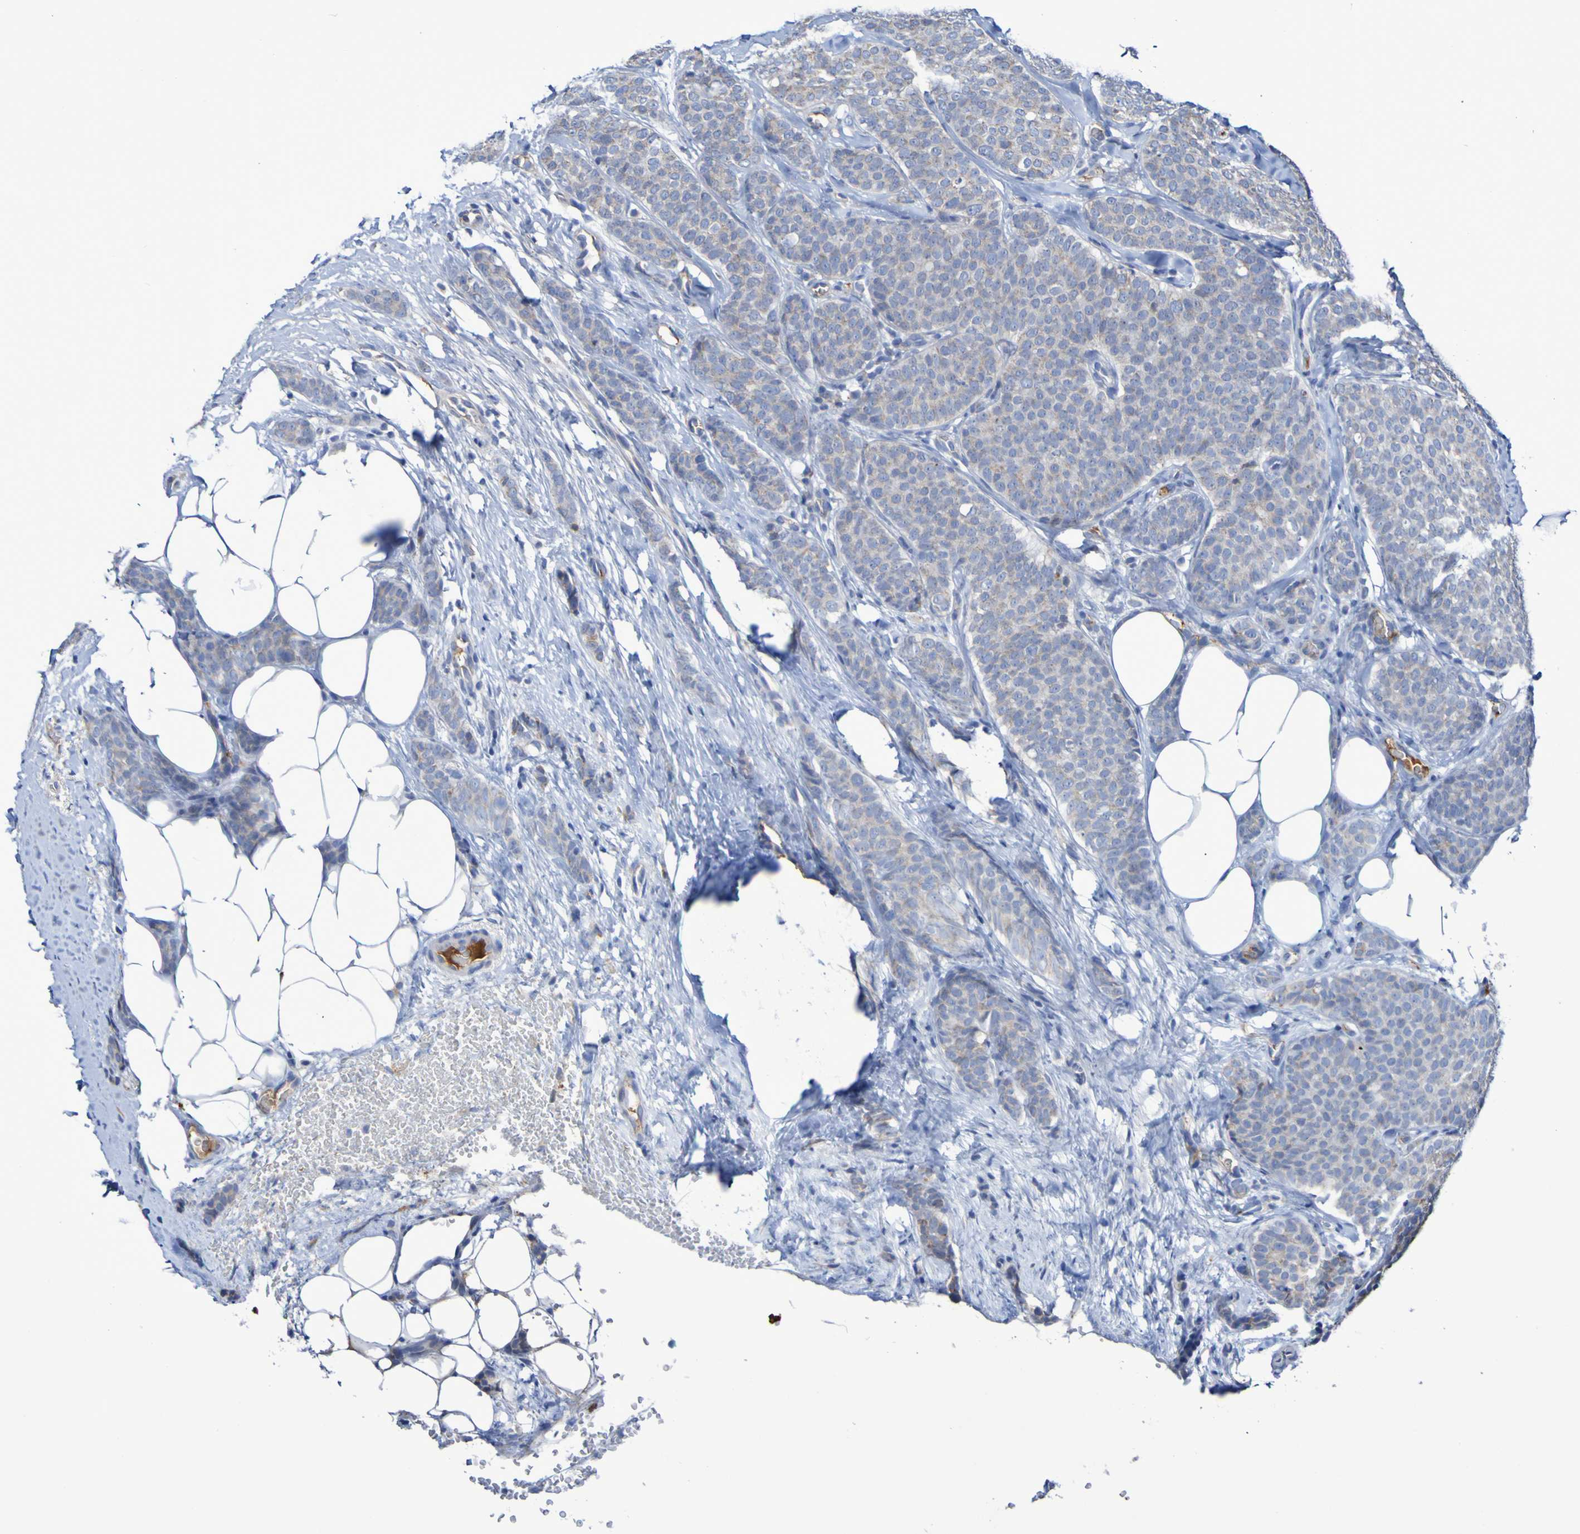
{"staining": {"intensity": "weak", "quantity": "25%-75%", "location": "cytoplasmic/membranous"}, "tissue": "breast cancer", "cell_type": "Tumor cells", "image_type": "cancer", "snomed": [{"axis": "morphology", "description": "Lobular carcinoma"}, {"axis": "topography", "description": "Skin"}, {"axis": "topography", "description": "Breast"}], "caption": "An immunohistochemistry (IHC) image of tumor tissue is shown. Protein staining in brown shows weak cytoplasmic/membranous positivity in breast lobular carcinoma within tumor cells.", "gene": "CNTN2", "patient": {"sex": "female", "age": 46}}